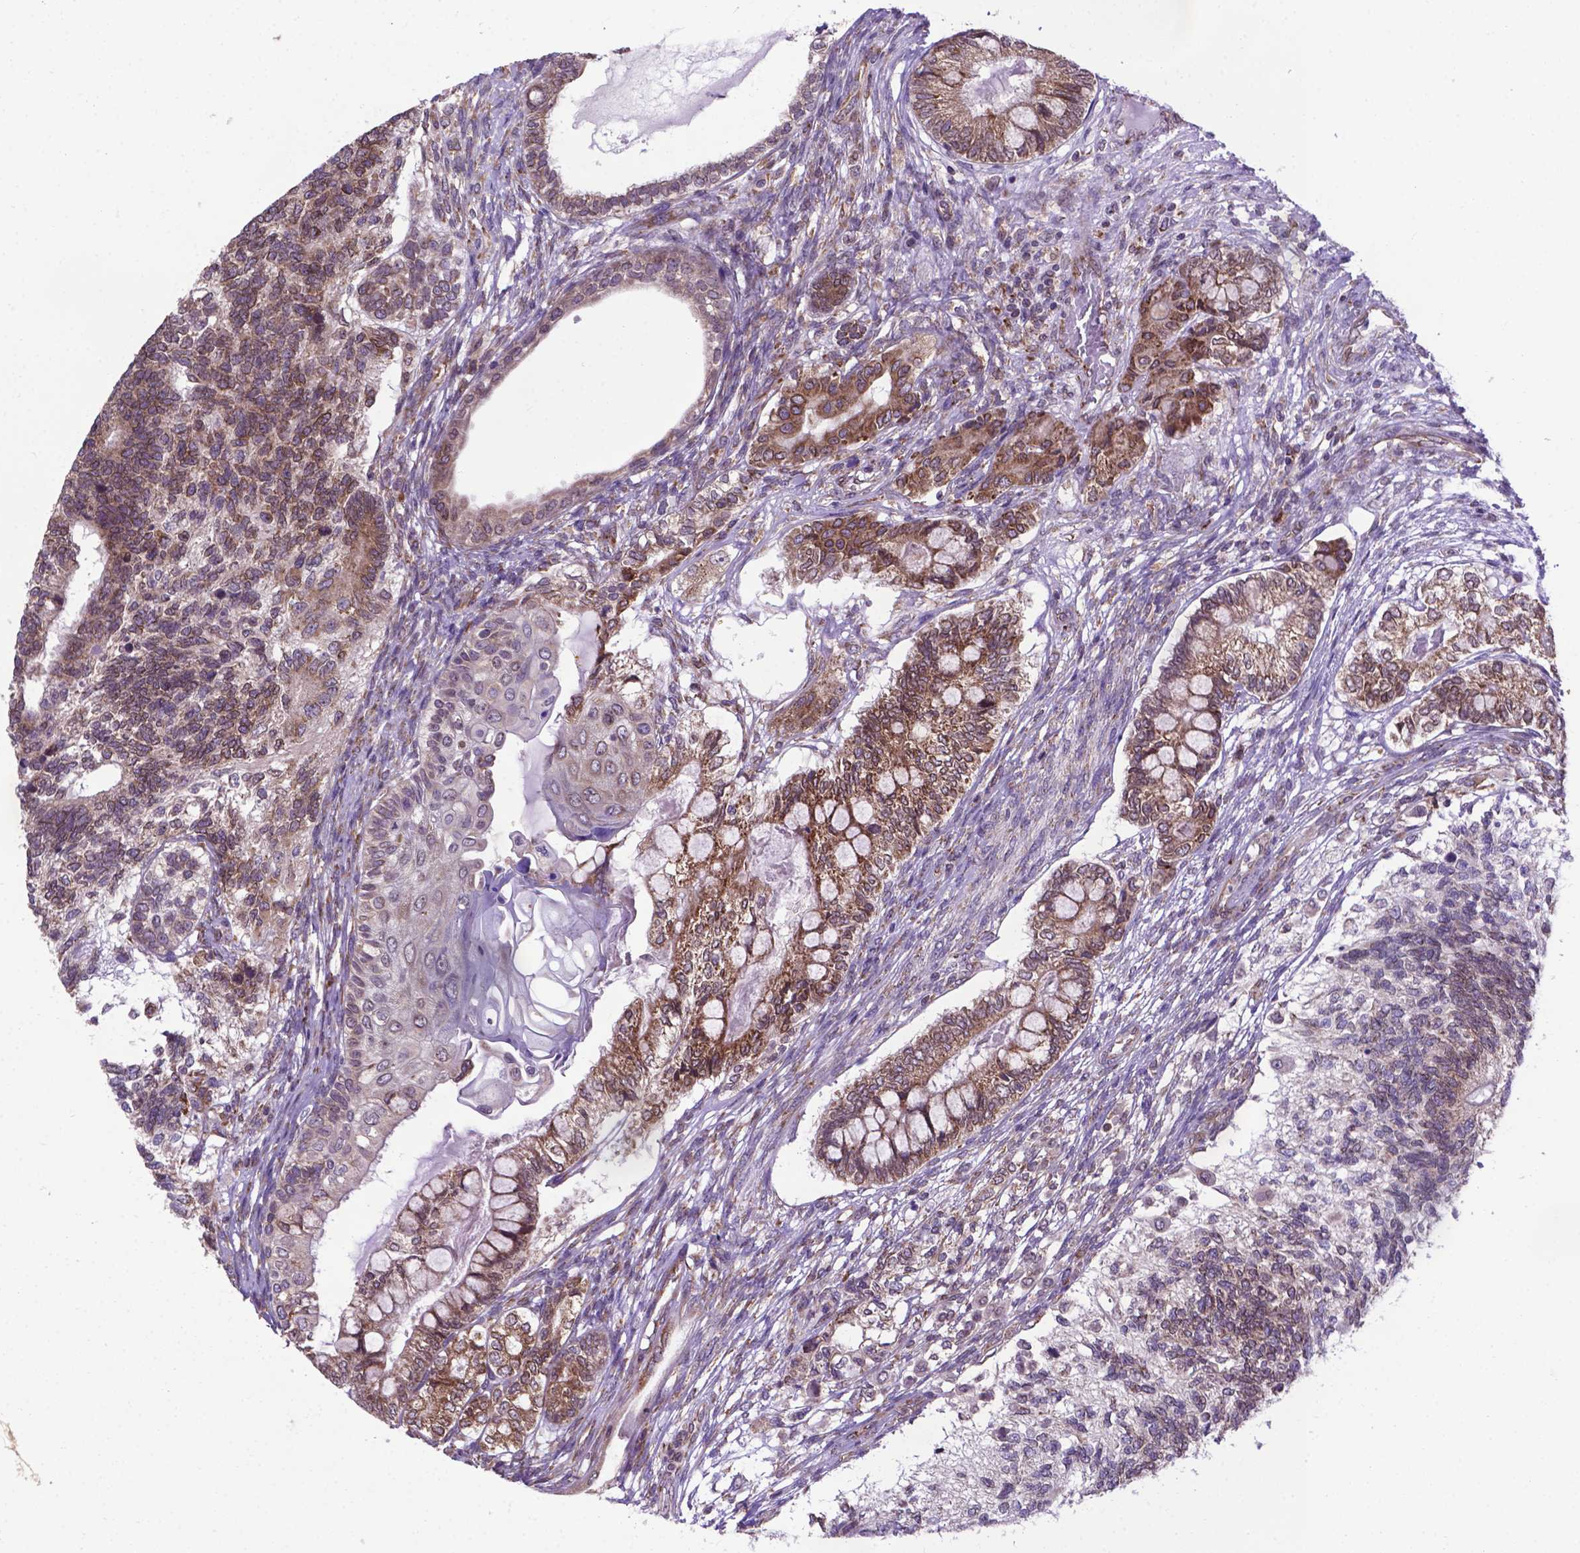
{"staining": {"intensity": "moderate", "quantity": "25%-75%", "location": "cytoplasmic/membranous"}, "tissue": "testis cancer", "cell_type": "Tumor cells", "image_type": "cancer", "snomed": [{"axis": "morphology", "description": "Seminoma, NOS"}, {"axis": "morphology", "description": "Carcinoma, Embryonal, NOS"}, {"axis": "topography", "description": "Testis"}], "caption": "Testis embryonal carcinoma stained for a protein displays moderate cytoplasmic/membranous positivity in tumor cells. (Brightfield microscopy of DAB IHC at high magnification).", "gene": "WDR83OS", "patient": {"sex": "male", "age": 41}}